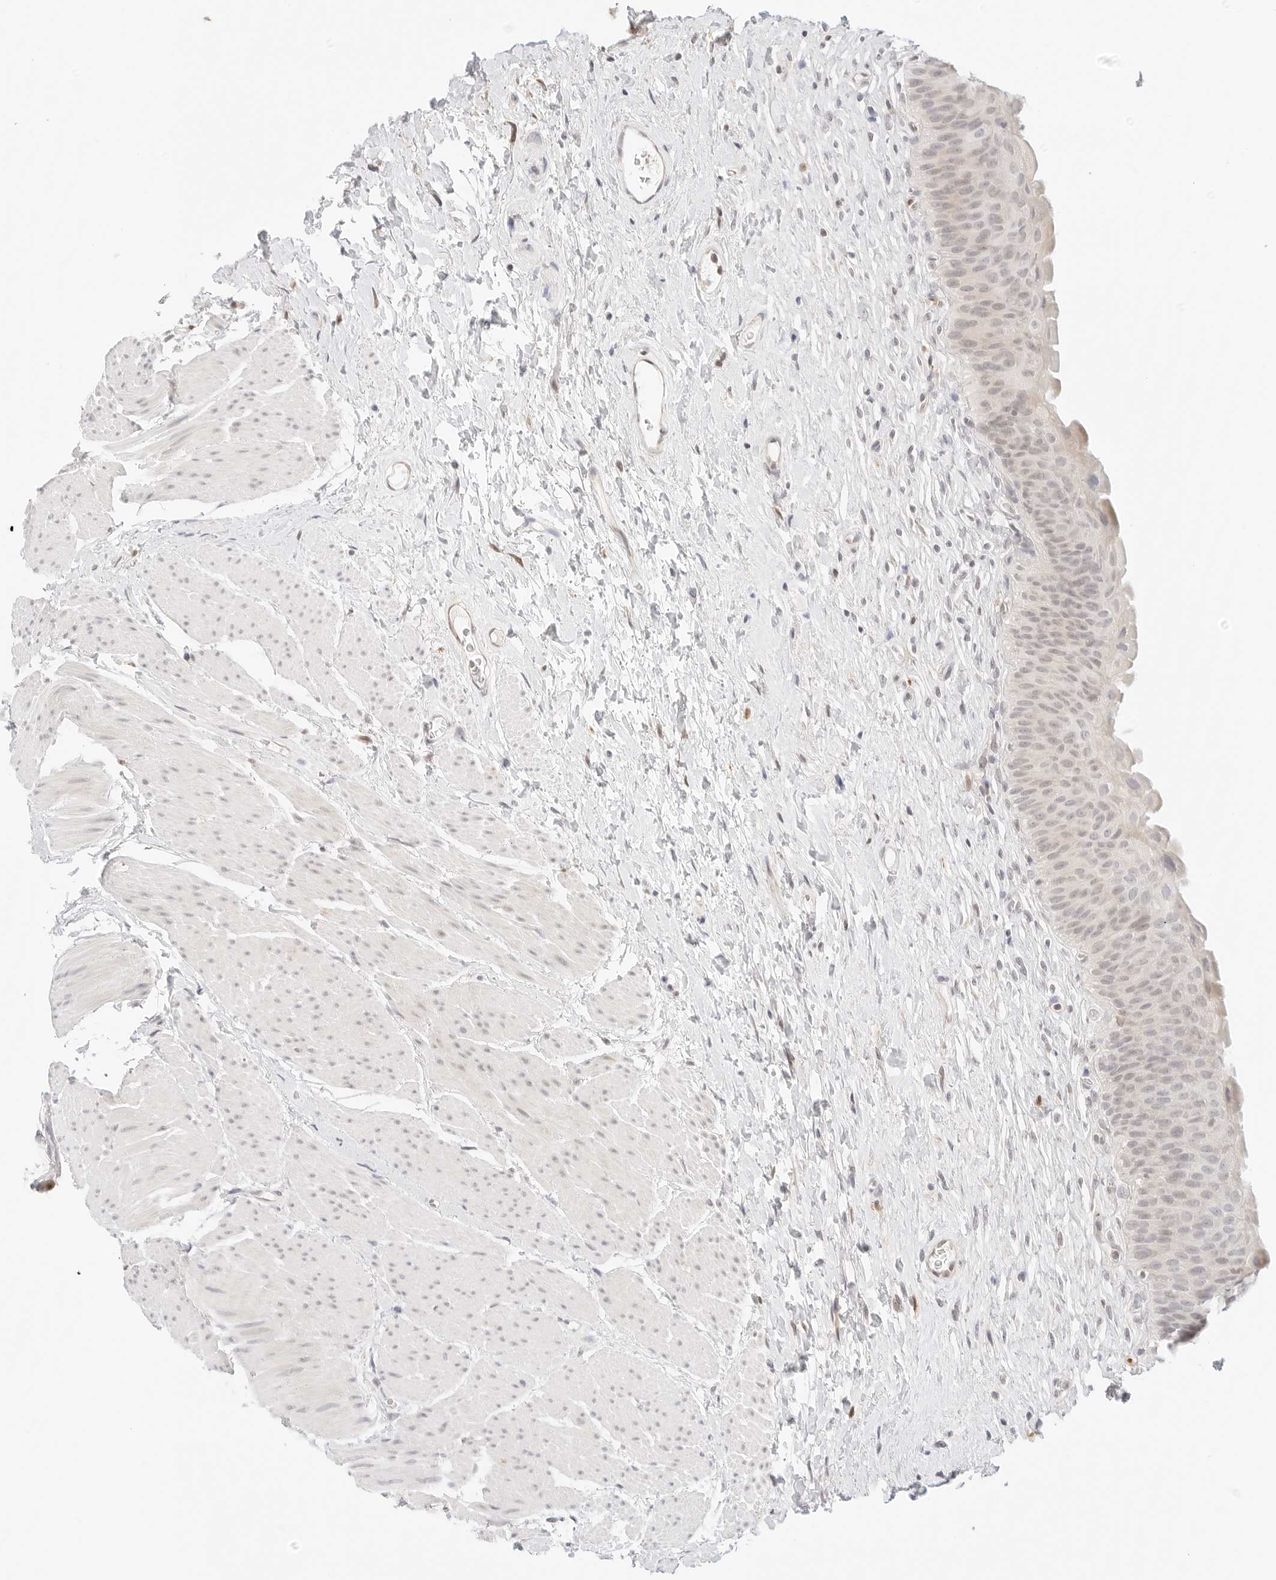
{"staining": {"intensity": "weak", "quantity": "25%-75%", "location": "cytoplasmic/membranous"}, "tissue": "urinary bladder", "cell_type": "Urothelial cells", "image_type": "normal", "snomed": [{"axis": "morphology", "description": "Normal tissue, NOS"}, {"axis": "topography", "description": "Urinary bladder"}], "caption": "This is a photomicrograph of IHC staining of unremarkable urinary bladder, which shows weak staining in the cytoplasmic/membranous of urothelial cells.", "gene": "ERO1B", "patient": {"sex": "male", "age": 74}}